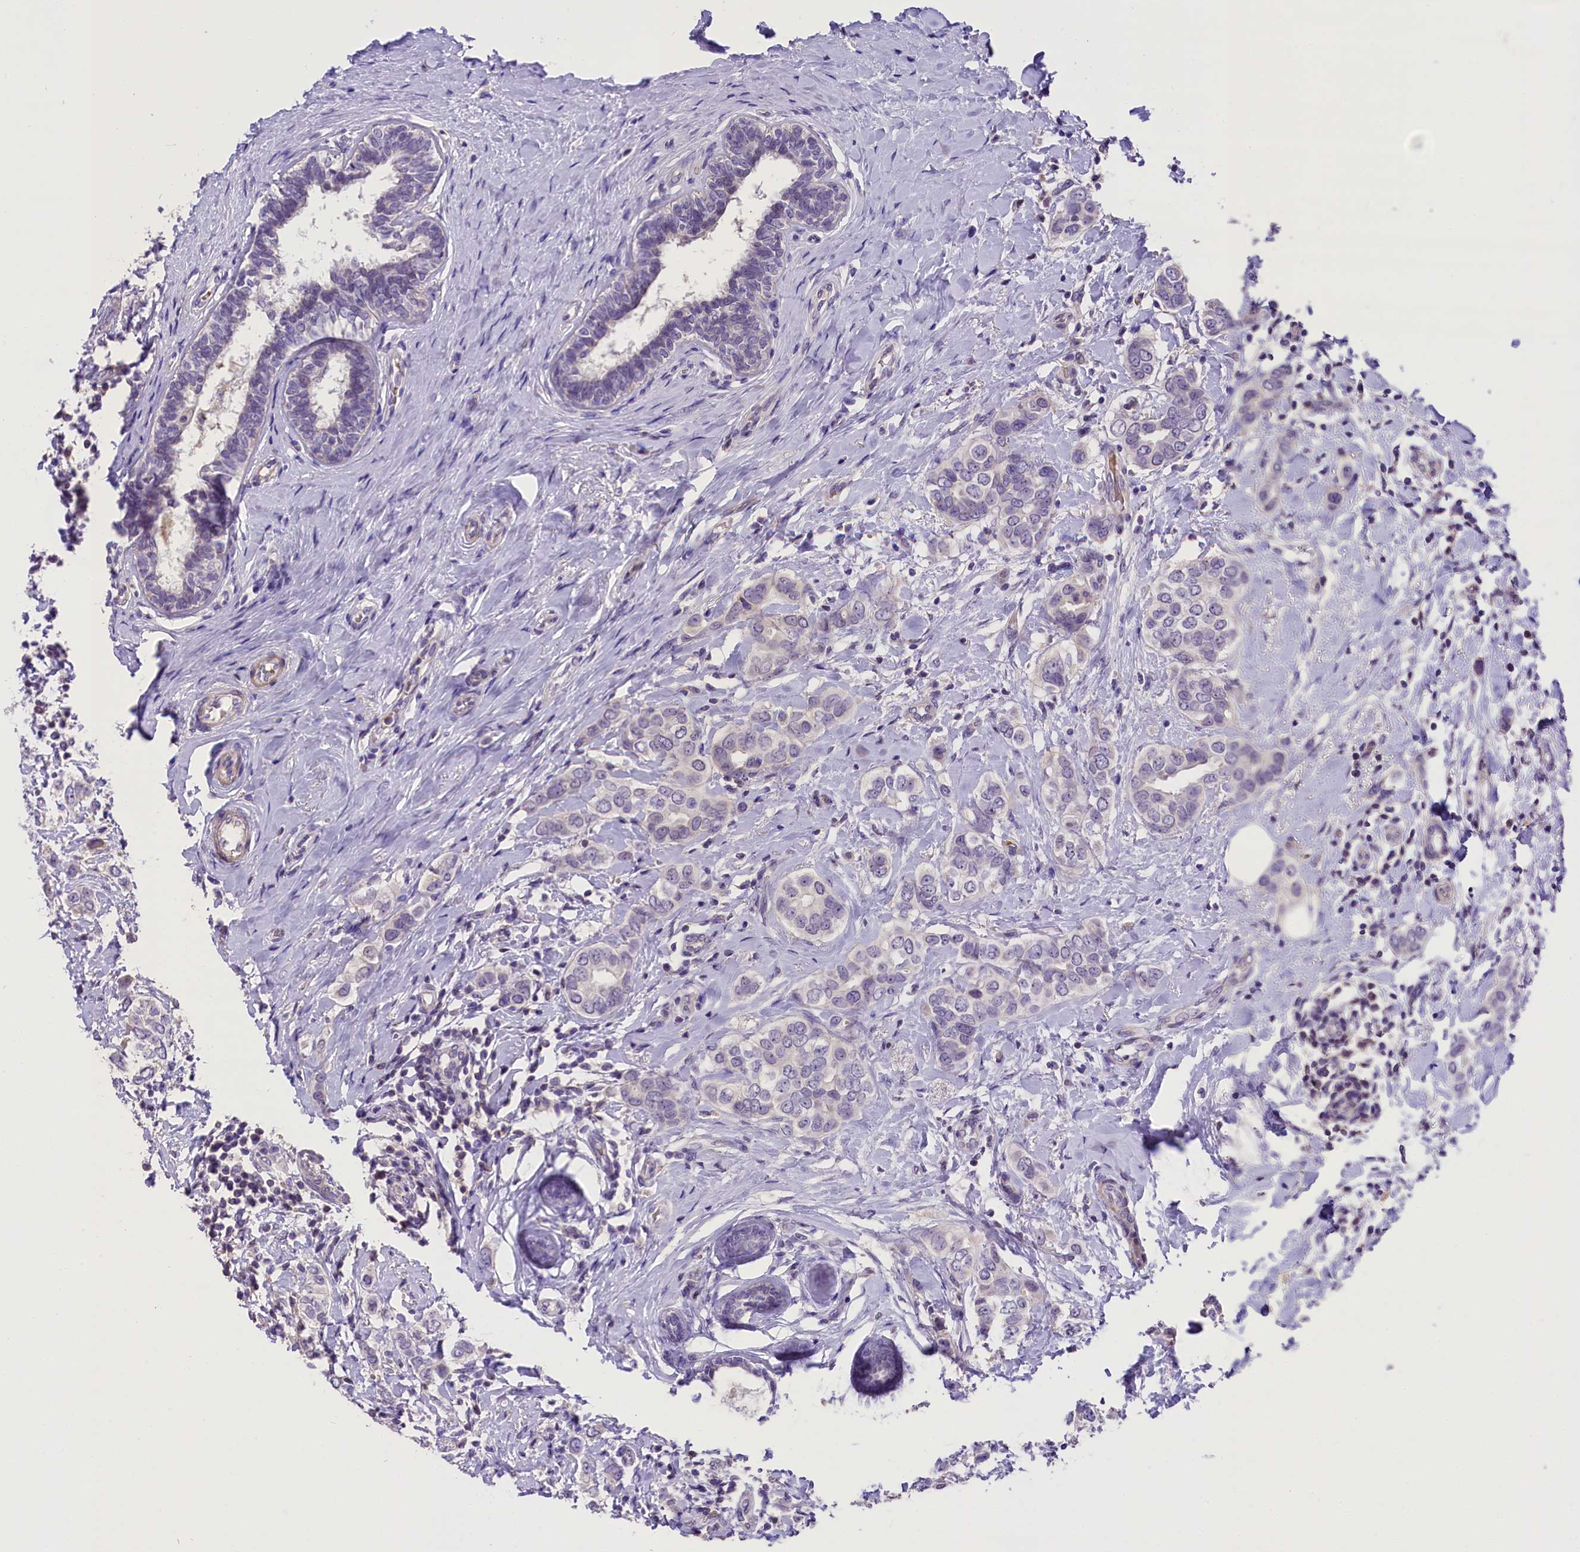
{"staining": {"intensity": "negative", "quantity": "none", "location": "none"}, "tissue": "breast cancer", "cell_type": "Tumor cells", "image_type": "cancer", "snomed": [{"axis": "morphology", "description": "Lobular carcinoma"}, {"axis": "topography", "description": "Breast"}], "caption": "High power microscopy image of an IHC micrograph of breast cancer (lobular carcinoma), revealing no significant positivity in tumor cells. (DAB immunohistochemistry with hematoxylin counter stain).", "gene": "MEX3B", "patient": {"sex": "female", "age": 51}}